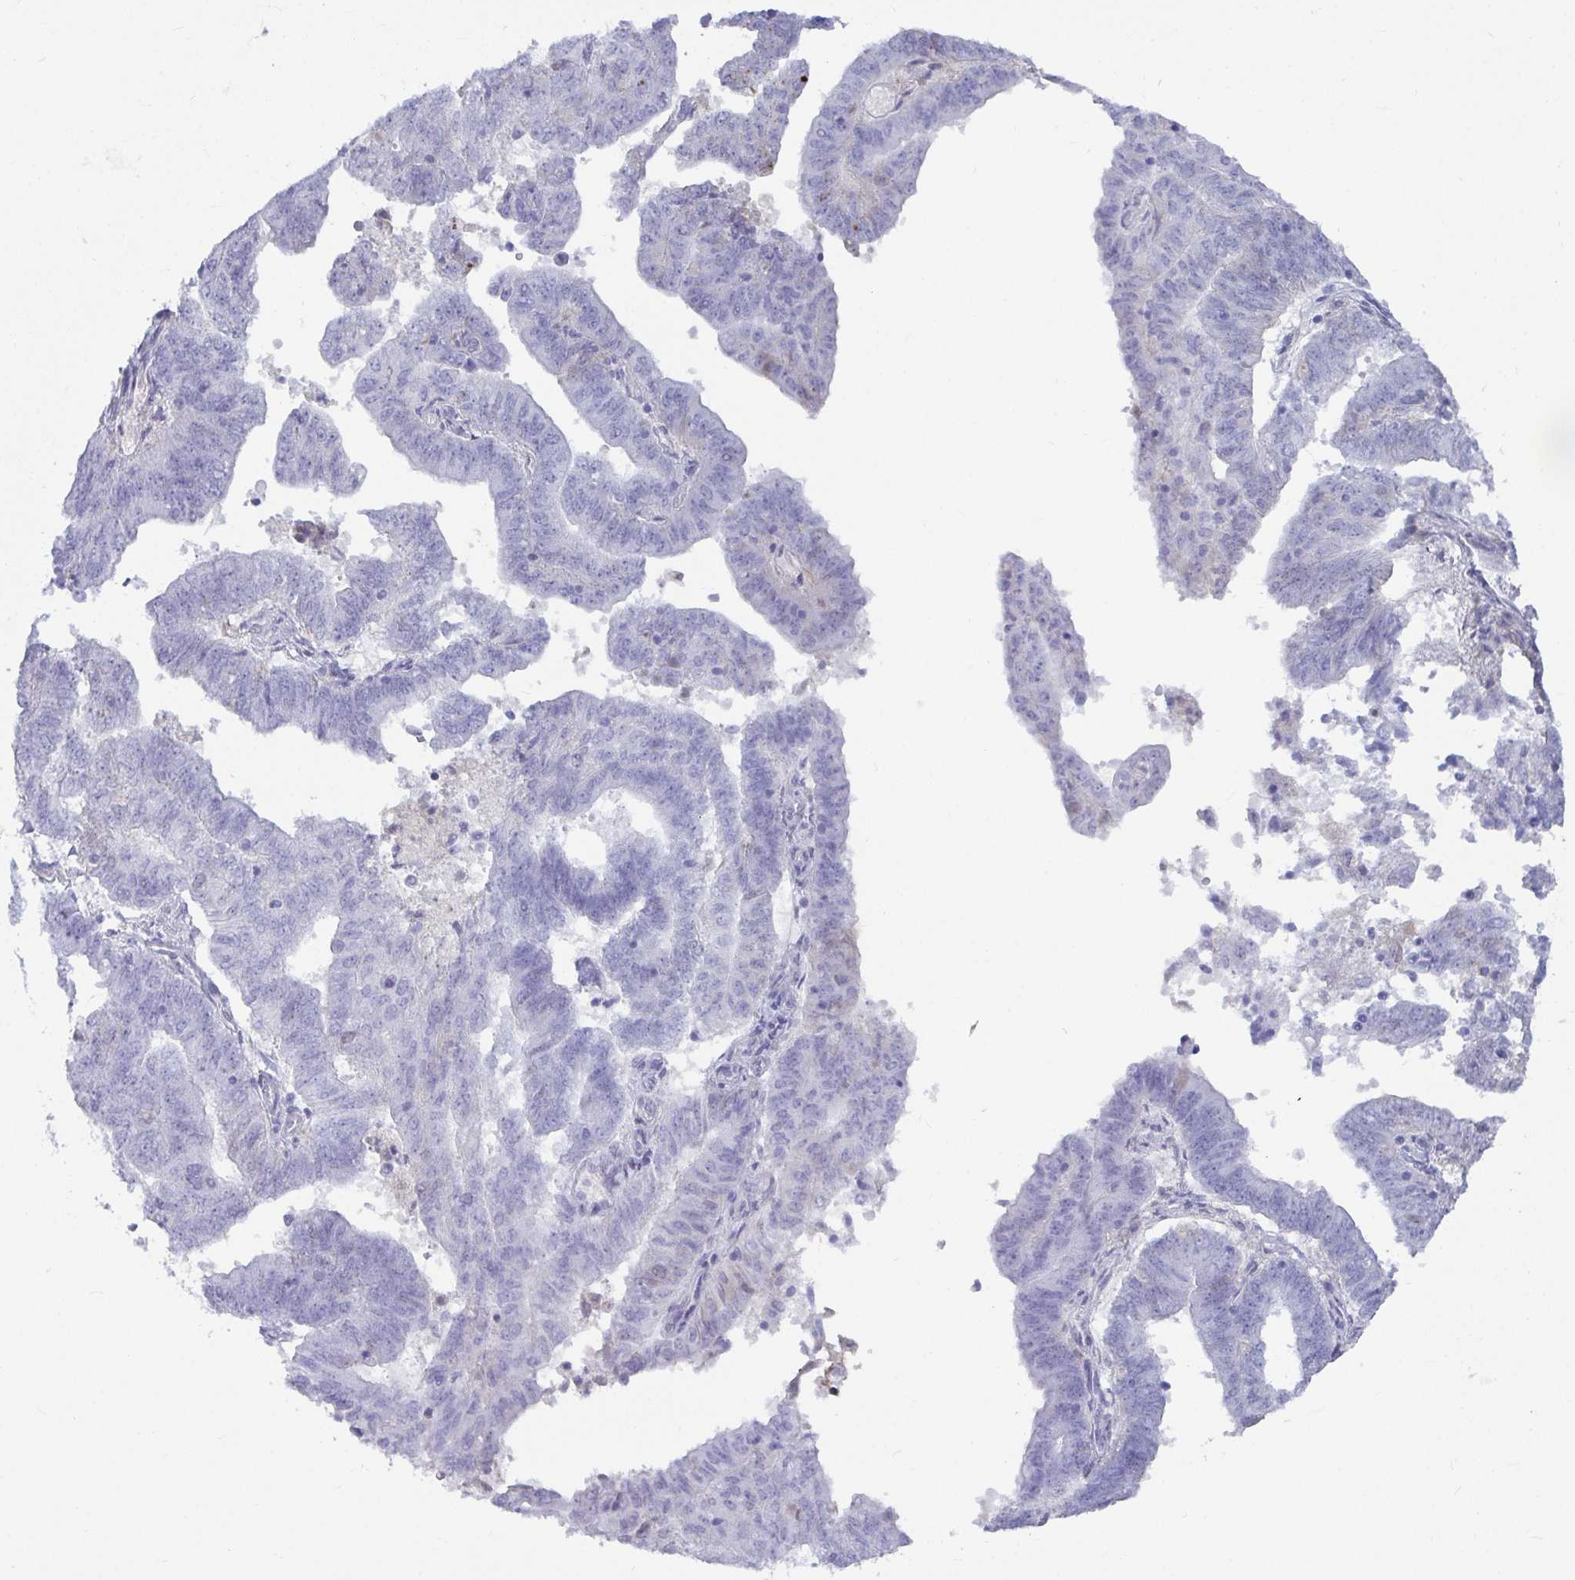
{"staining": {"intensity": "negative", "quantity": "none", "location": "none"}, "tissue": "endometrial cancer", "cell_type": "Tumor cells", "image_type": "cancer", "snomed": [{"axis": "morphology", "description": "Adenocarcinoma, NOS"}, {"axis": "topography", "description": "Endometrium"}], "caption": "Endometrial adenocarcinoma stained for a protein using IHC demonstrates no expression tumor cells.", "gene": "NPY", "patient": {"sex": "female", "age": 82}}